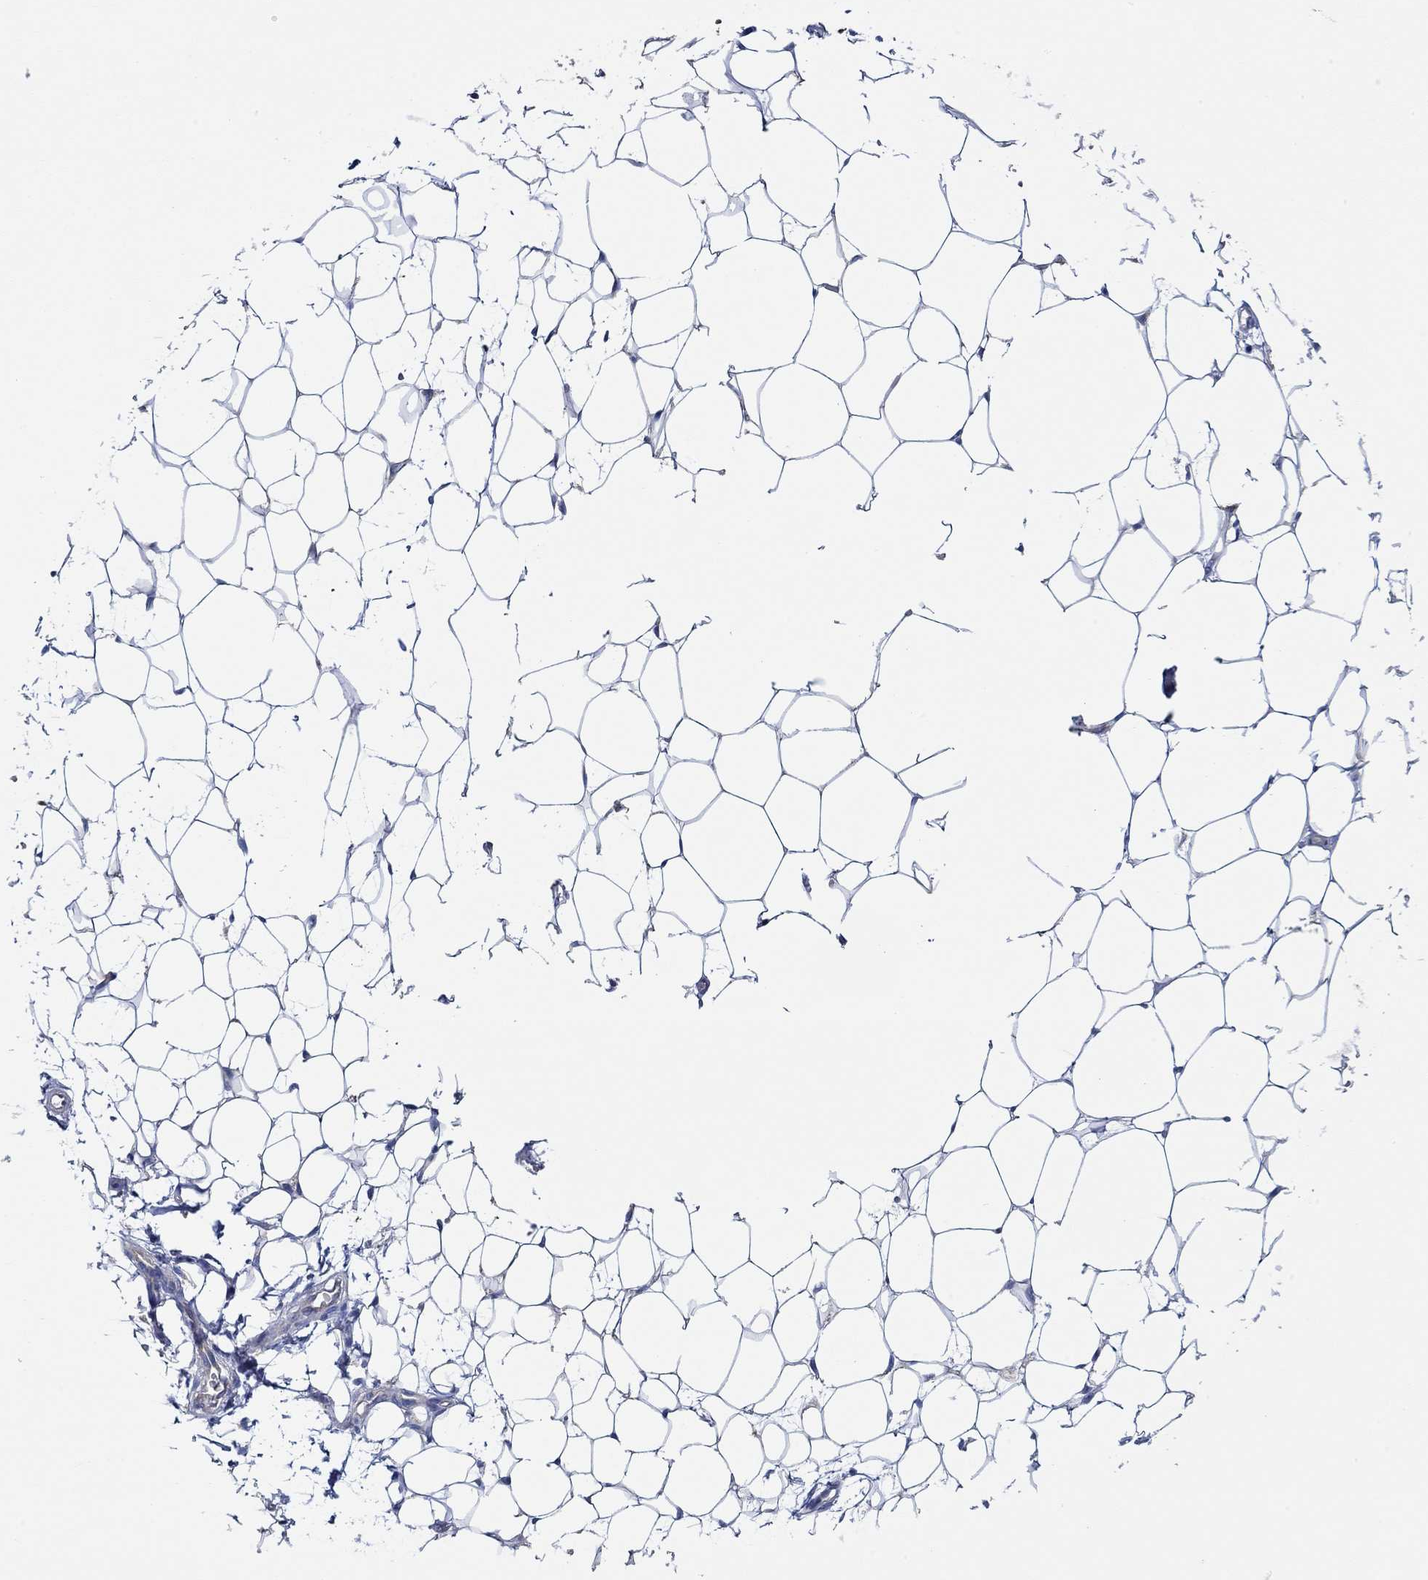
{"staining": {"intensity": "negative", "quantity": "none", "location": "none"}, "tissue": "breast", "cell_type": "Adipocytes", "image_type": "normal", "snomed": [{"axis": "morphology", "description": "Normal tissue, NOS"}, {"axis": "topography", "description": "Breast"}], "caption": "Immunohistochemistry photomicrograph of benign breast: human breast stained with DAB demonstrates no significant protein positivity in adipocytes. (DAB immunohistochemistry with hematoxylin counter stain).", "gene": "SLC27A3", "patient": {"sex": "female", "age": 37}}